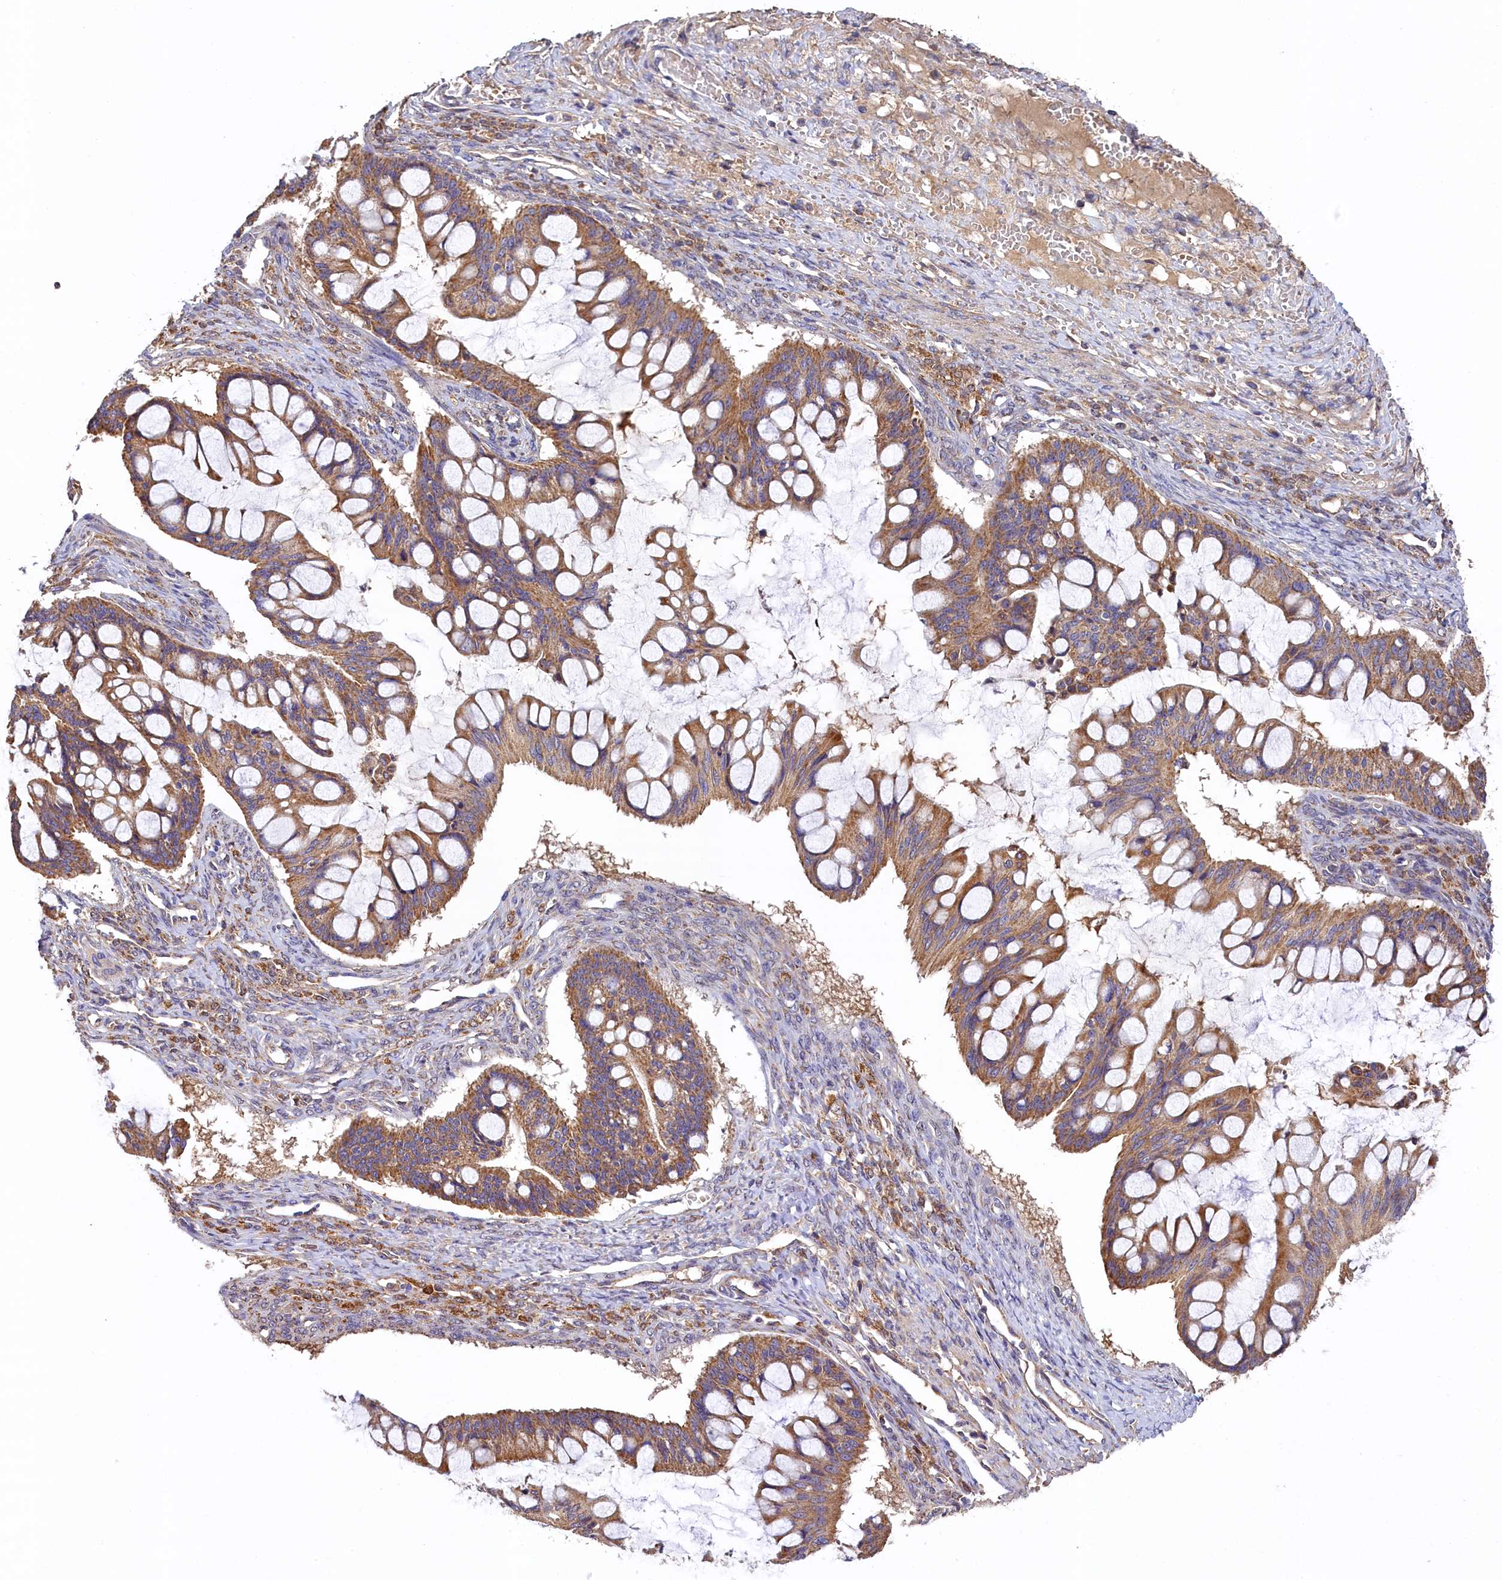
{"staining": {"intensity": "moderate", "quantity": ">75%", "location": "cytoplasmic/membranous"}, "tissue": "ovarian cancer", "cell_type": "Tumor cells", "image_type": "cancer", "snomed": [{"axis": "morphology", "description": "Cystadenocarcinoma, mucinous, NOS"}, {"axis": "topography", "description": "Ovary"}], "caption": "Tumor cells display medium levels of moderate cytoplasmic/membranous positivity in approximately >75% of cells in ovarian cancer (mucinous cystadenocarcinoma).", "gene": "SEC31B", "patient": {"sex": "female", "age": 73}}